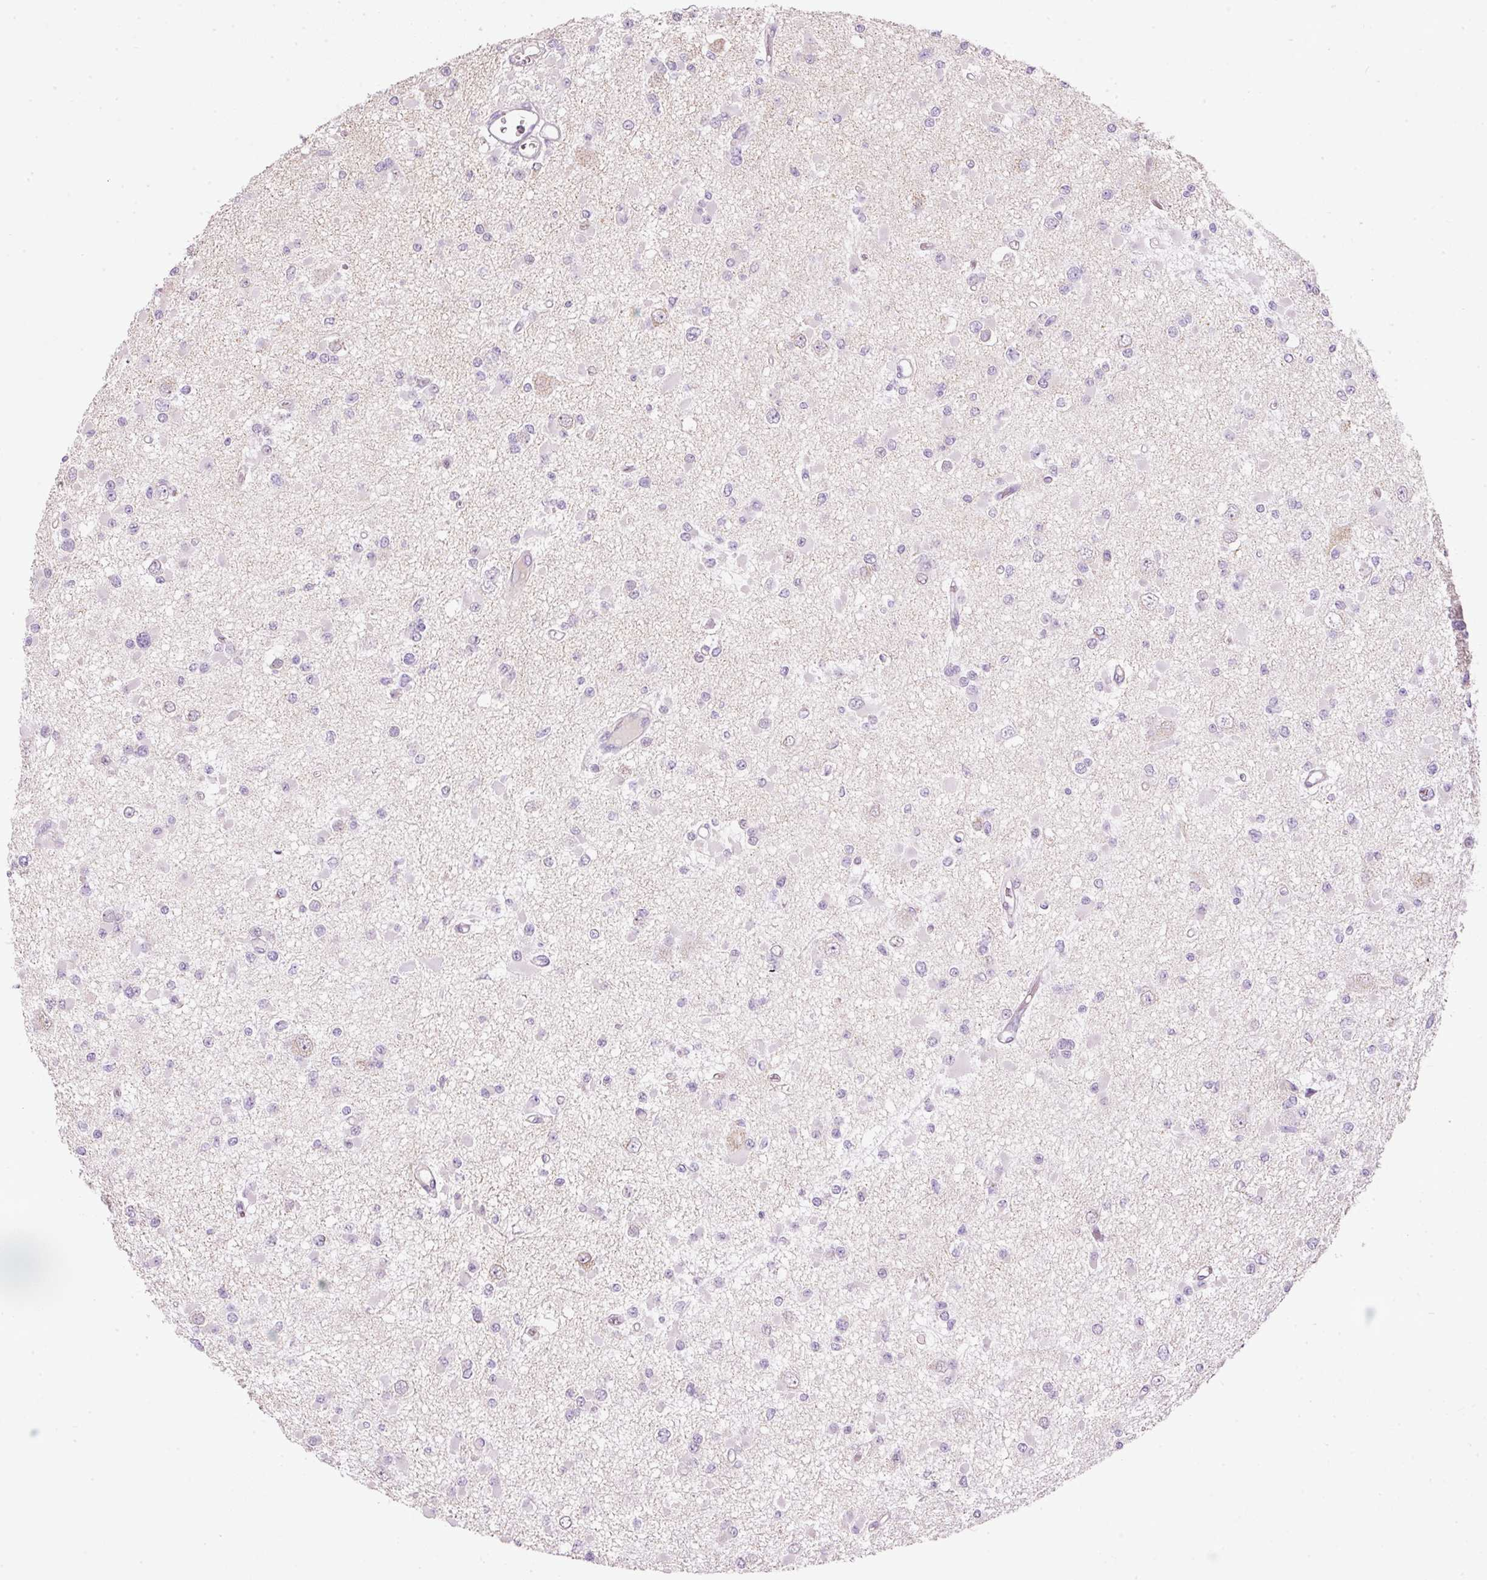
{"staining": {"intensity": "negative", "quantity": "none", "location": "none"}, "tissue": "glioma", "cell_type": "Tumor cells", "image_type": "cancer", "snomed": [{"axis": "morphology", "description": "Glioma, malignant, Low grade"}, {"axis": "topography", "description": "Brain"}], "caption": "Tumor cells show no significant protein staining in glioma.", "gene": "KPNA5", "patient": {"sex": "female", "age": 22}}